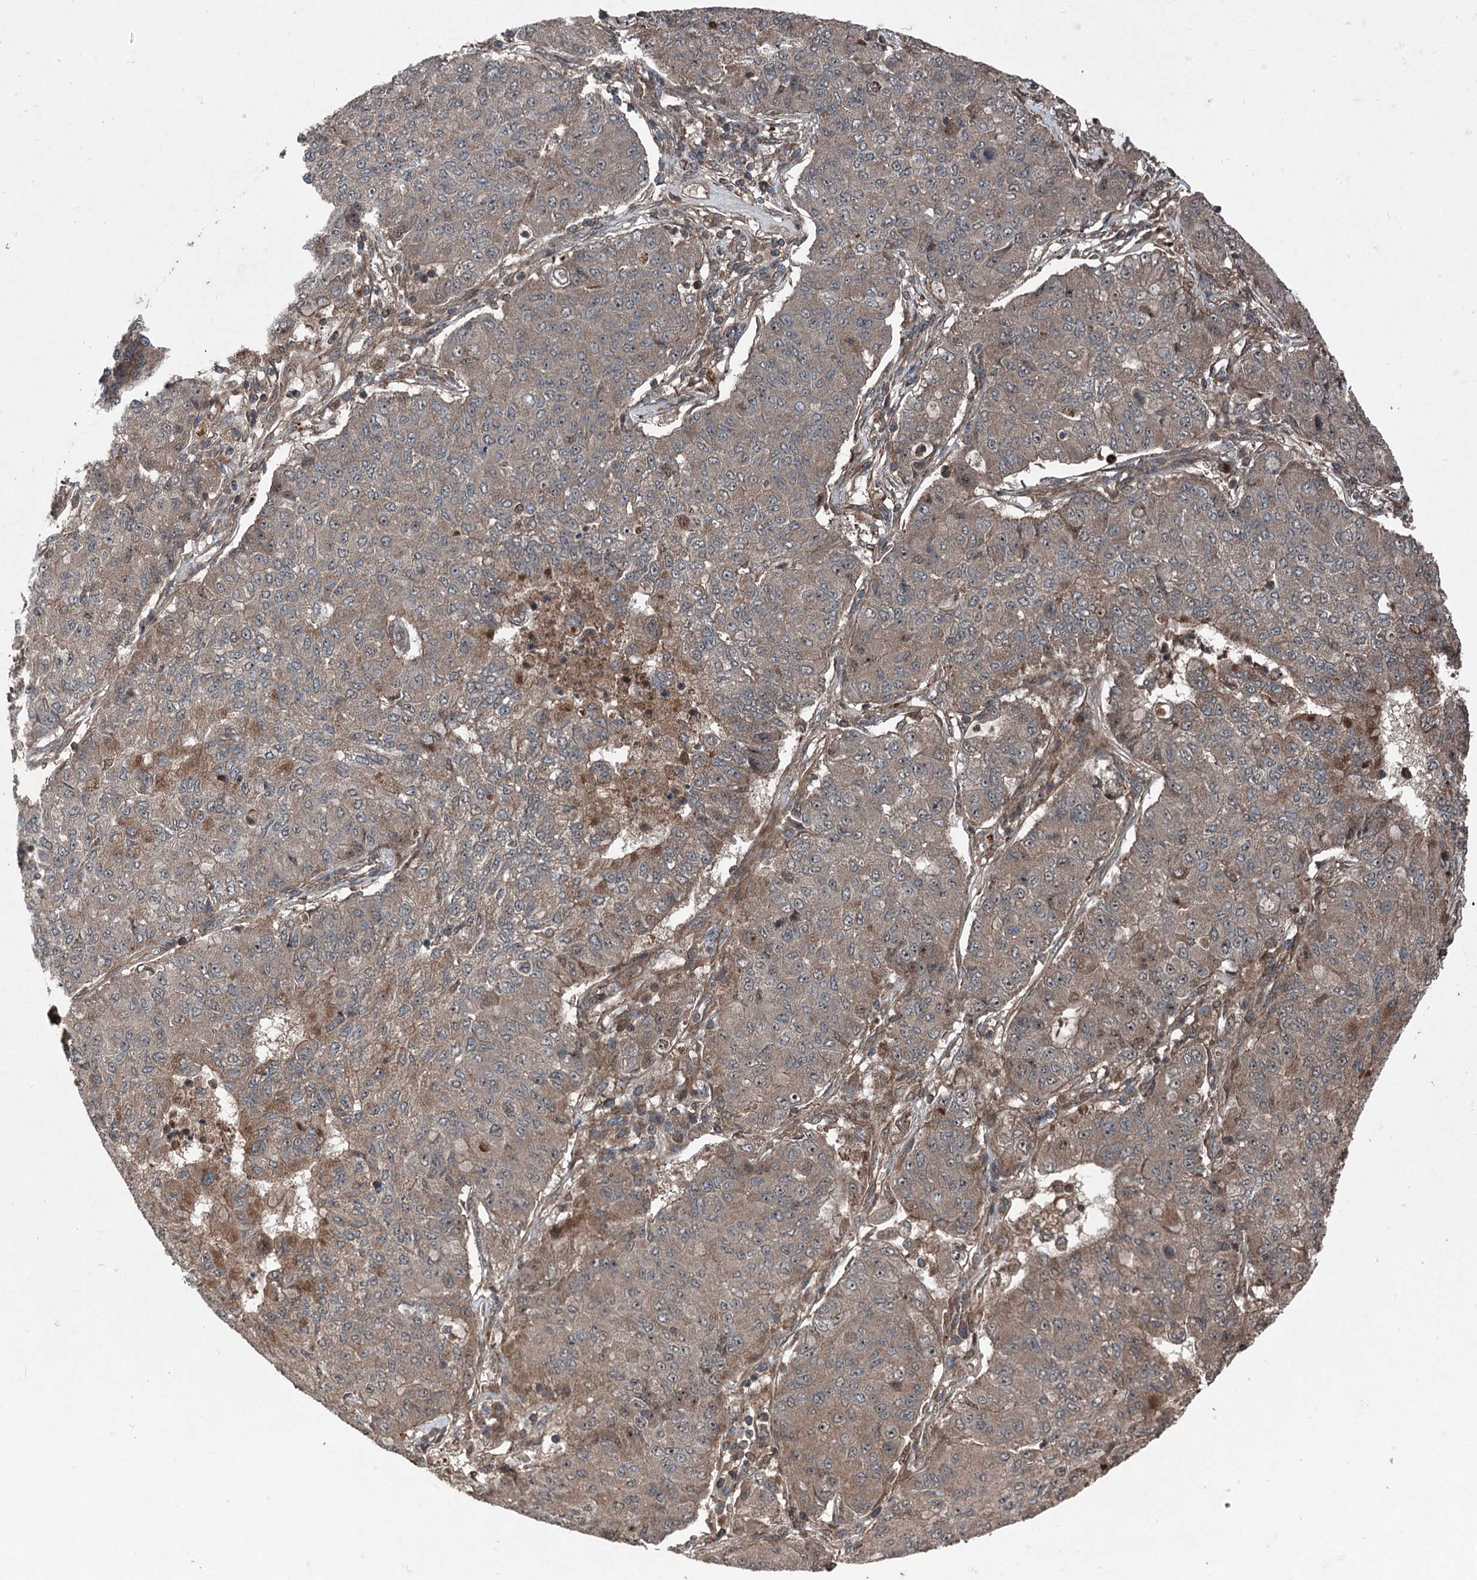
{"staining": {"intensity": "weak", "quantity": "25%-75%", "location": "cytoplasmic/membranous"}, "tissue": "lung cancer", "cell_type": "Tumor cells", "image_type": "cancer", "snomed": [{"axis": "morphology", "description": "Squamous cell carcinoma, NOS"}, {"axis": "topography", "description": "Lung"}], "caption": "Weak cytoplasmic/membranous protein staining is seen in about 25%-75% of tumor cells in squamous cell carcinoma (lung).", "gene": "ALAS1", "patient": {"sex": "male", "age": 74}}